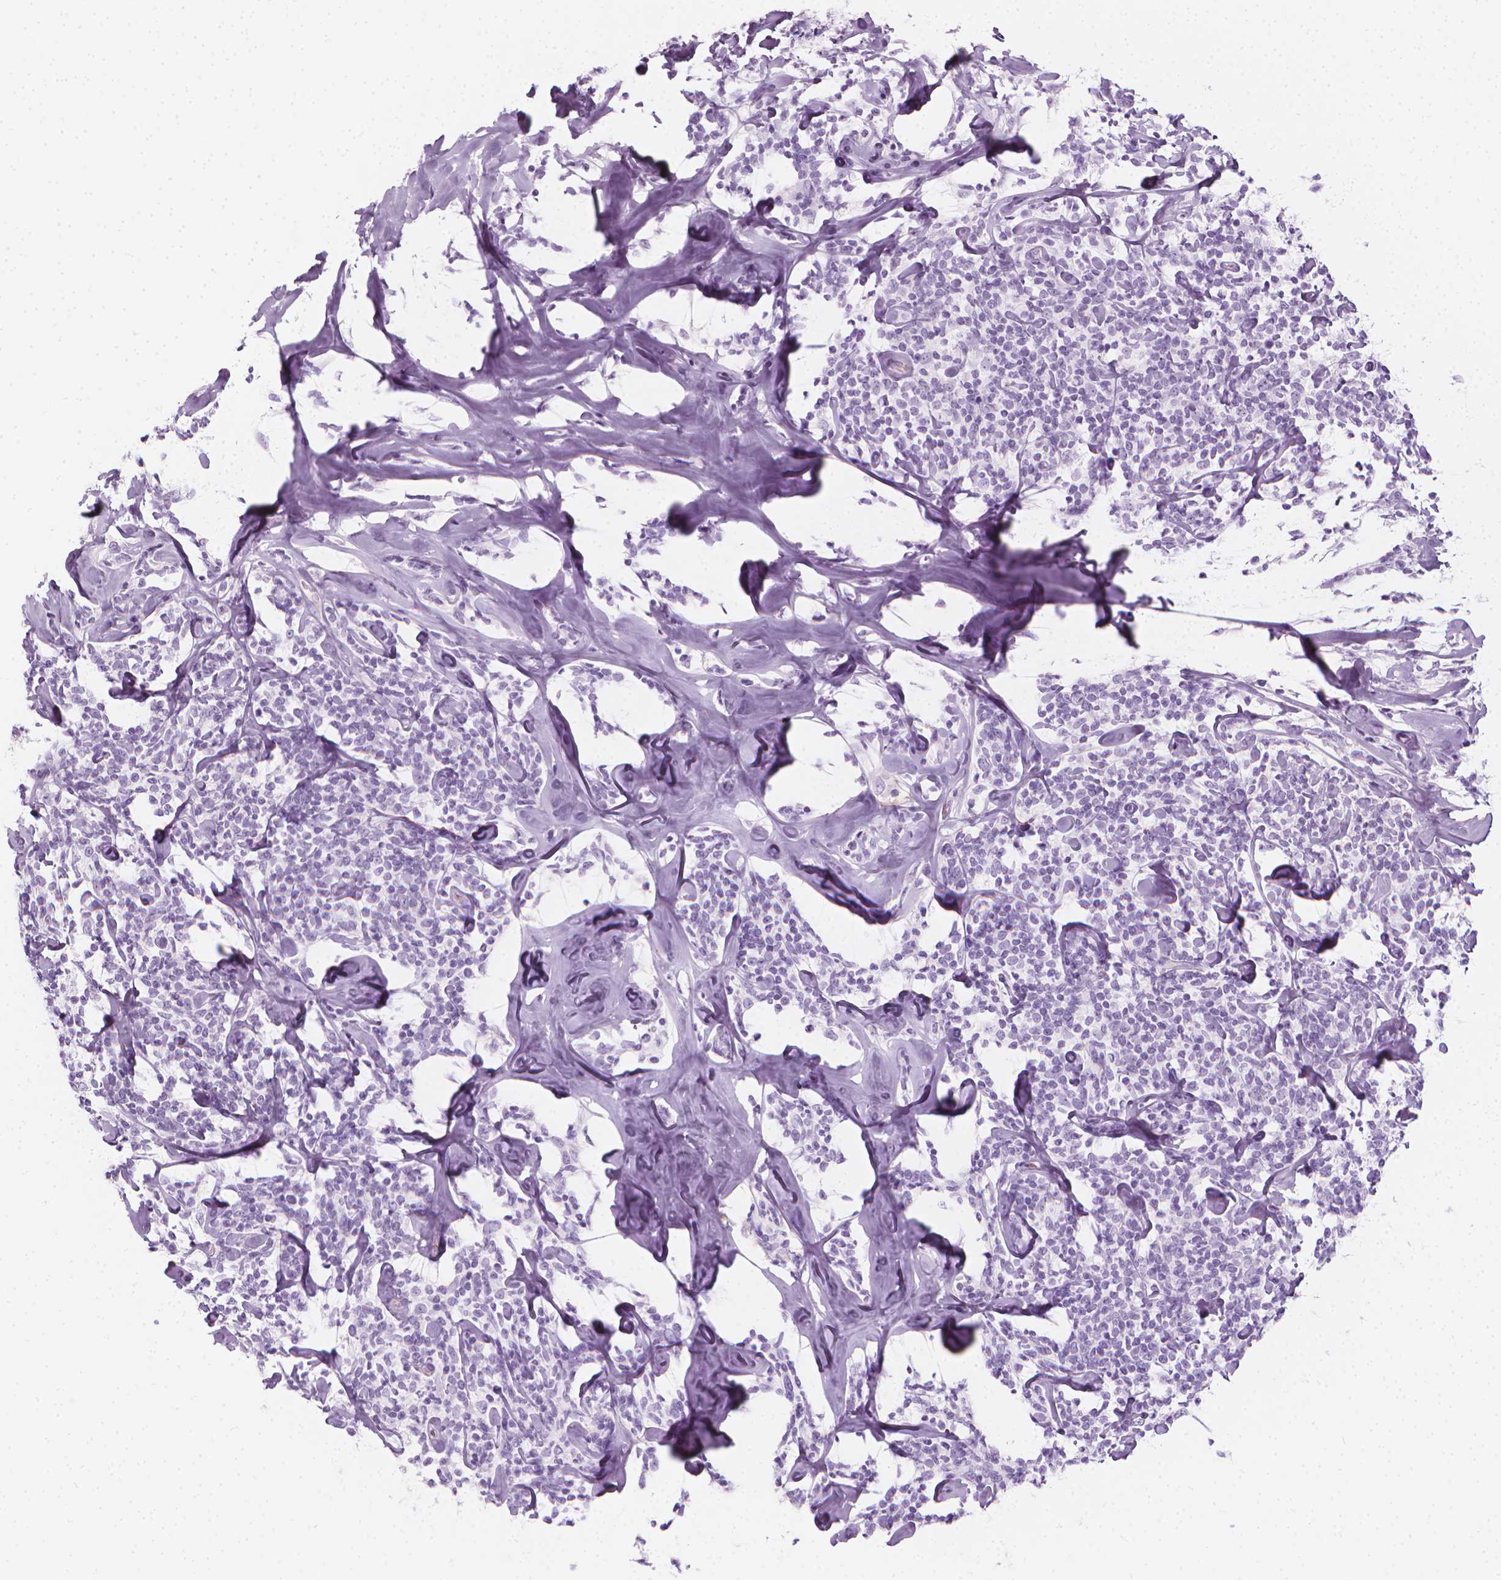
{"staining": {"intensity": "negative", "quantity": "none", "location": "none"}, "tissue": "lymphoma", "cell_type": "Tumor cells", "image_type": "cancer", "snomed": [{"axis": "morphology", "description": "Malignant lymphoma, non-Hodgkin's type, Low grade"}, {"axis": "topography", "description": "Lymph node"}], "caption": "Immunohistochemistry micrograph of neoplastic tissue: lymphoma stained with DAB displays no significant protein staining in tumor cells.", "gene": "SCG3", "patient": {"sex": "female", "age": 56}}